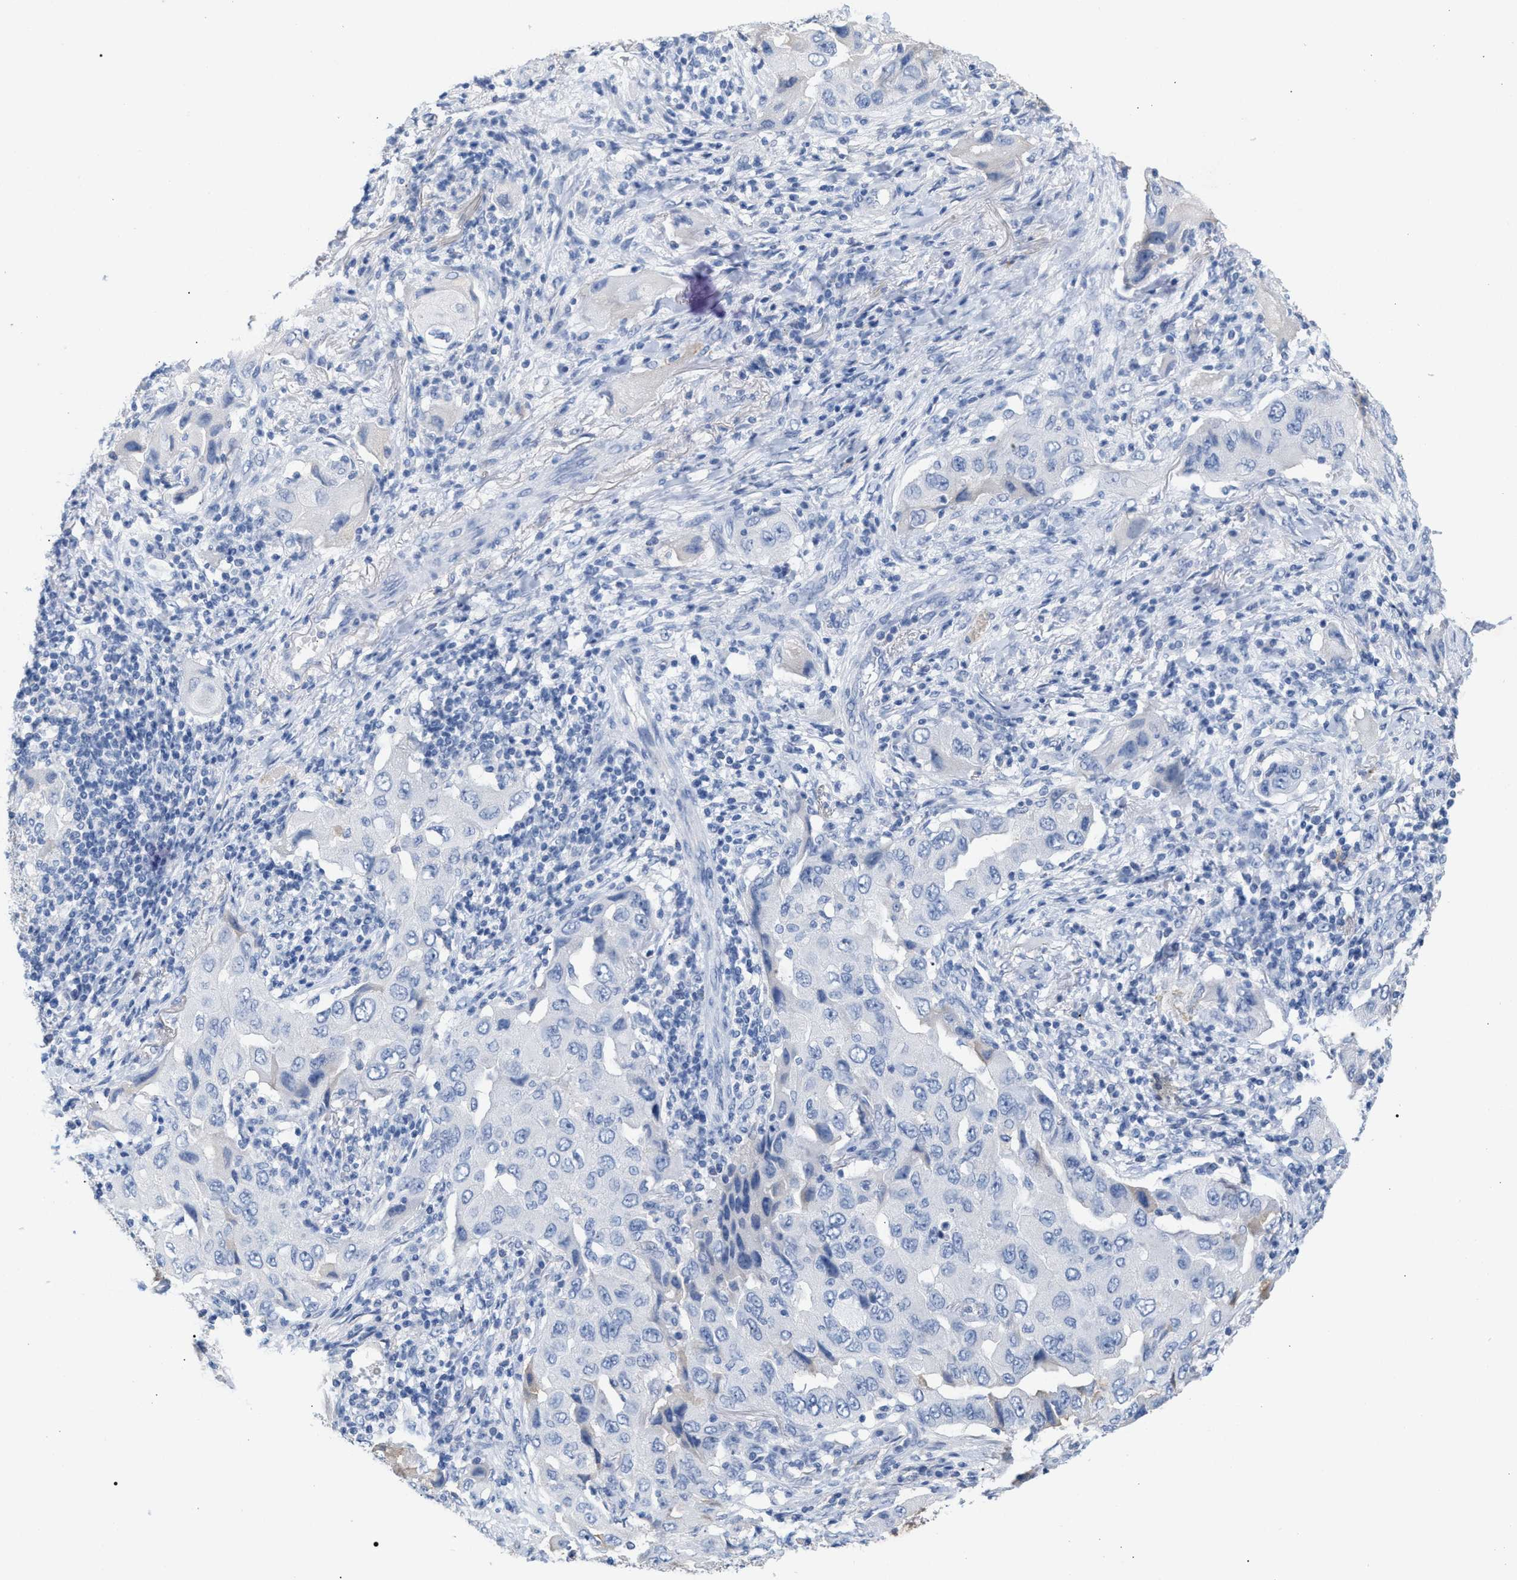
{"staining": {"intensity": "negative", "quantity": "none", "location": "none"}, "tissue": "lung cancer", "cell_type": "Tumor cells", "image_type": "cancer", "snomed": [{"axis": "morphology", "description": "Adenocarcinoma, NOS"}, {"axis": "topography", "description": "Lung"}], "caption": "Protein analysis of lung cancer reveals no significant positivity in tumor cells.", "gene": "APOH", "patient": {"sex": "female", "age": 65}}